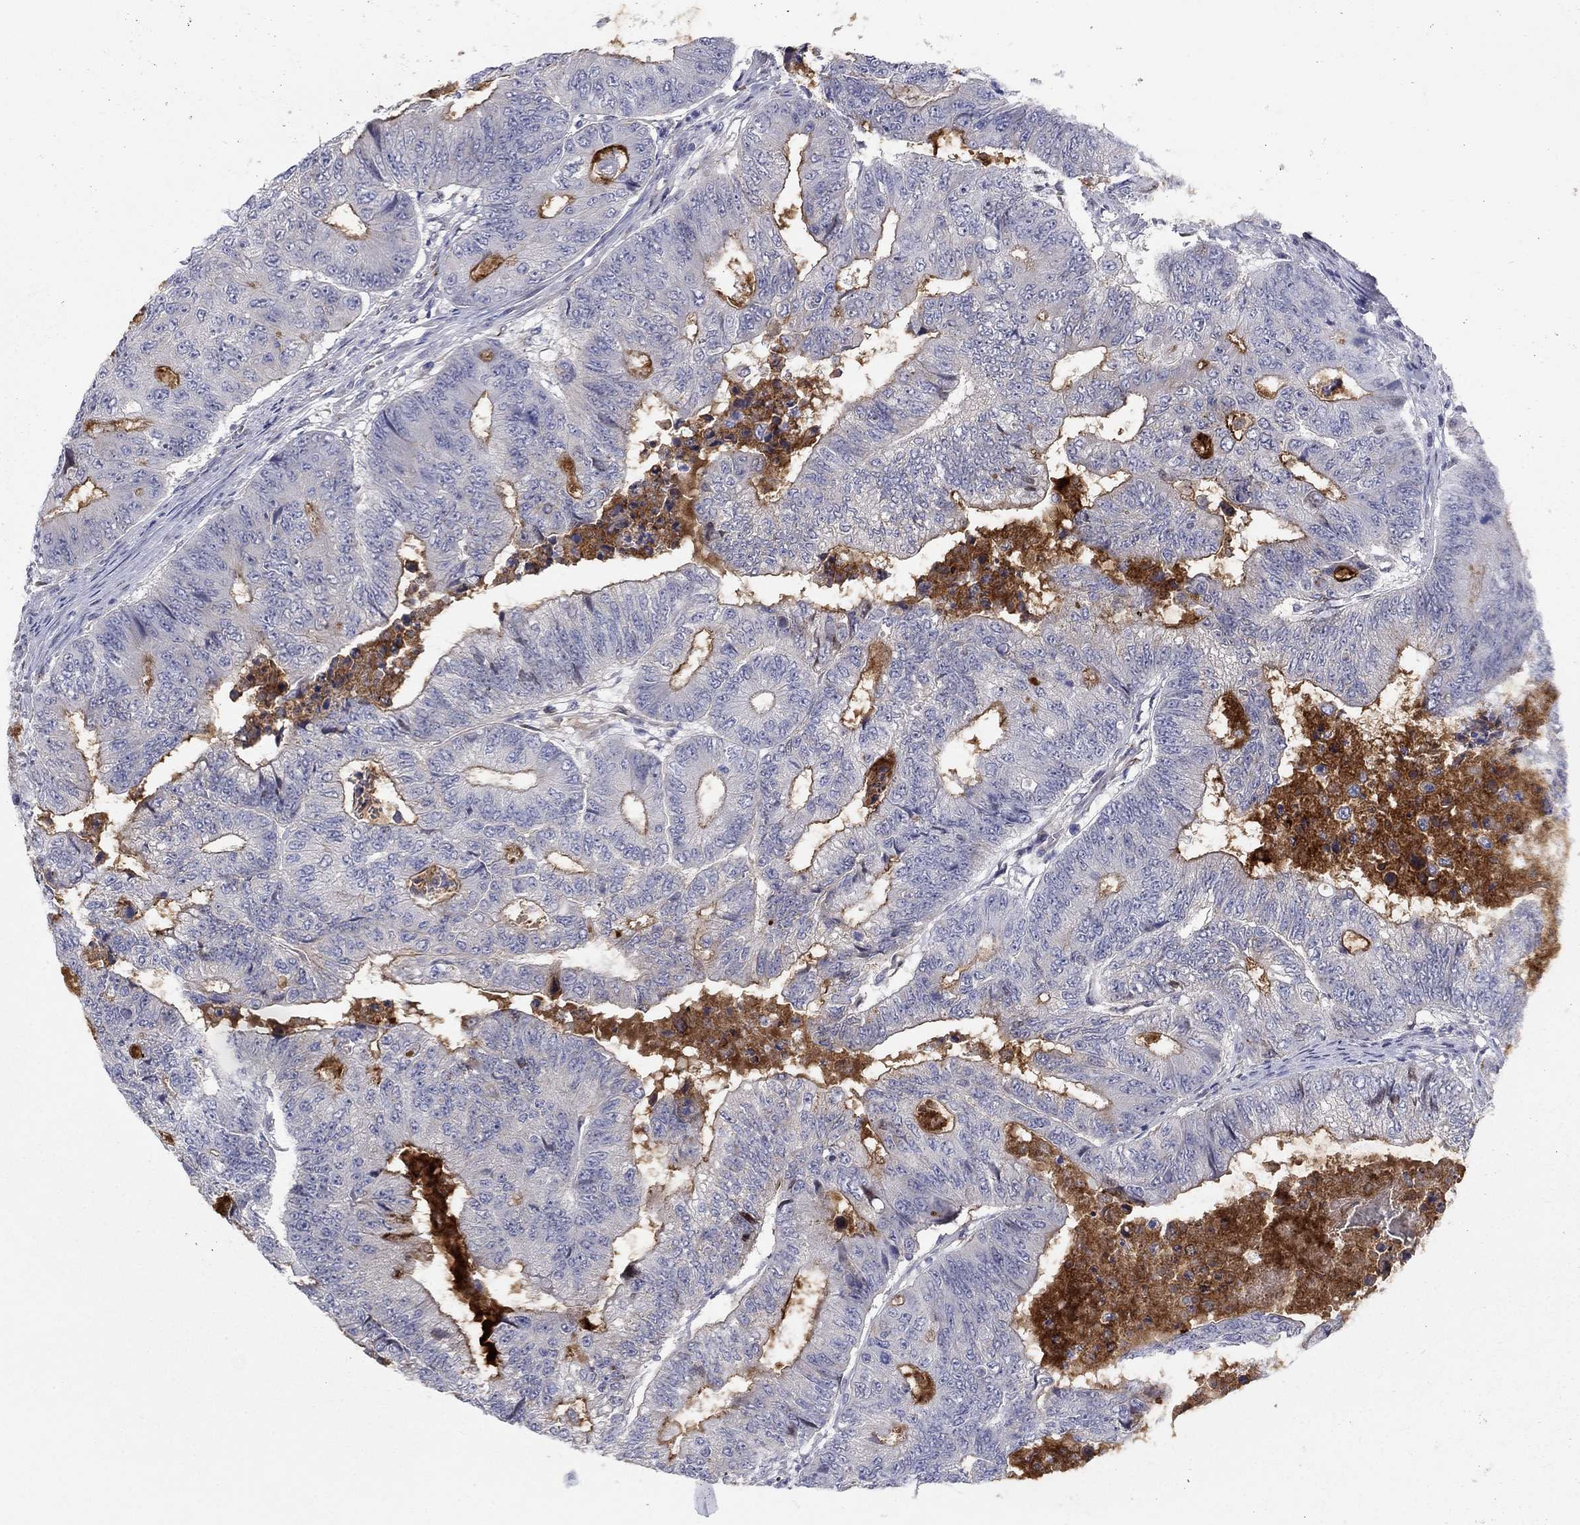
{"staining": {"intensity": "moderate", "quantity": "<25%", "location": "cytoplasmic/membranous"}, "tissue": "colorectal cancer", "cell_type": "Tumor cells", "image_type": "cancer", "snomed": [{"axis": "morphology", "description": "Adenocarcinoma, NOS"}, {"axis": "topography", "description": "Colon"}], "caption": "Protein expression analysis of human colorectal cancer reveals moderate cytoplasmic/membranous positivity in about <25% of tumor cells. The staining was performed using DAB (3,3'-diaminobenzidine), with brown indicating positive protein expression. Nuclei are stained blue with hematoxylin.", "gene": "SLC1A1", "patient": {"sex": "female", "age": 48}}